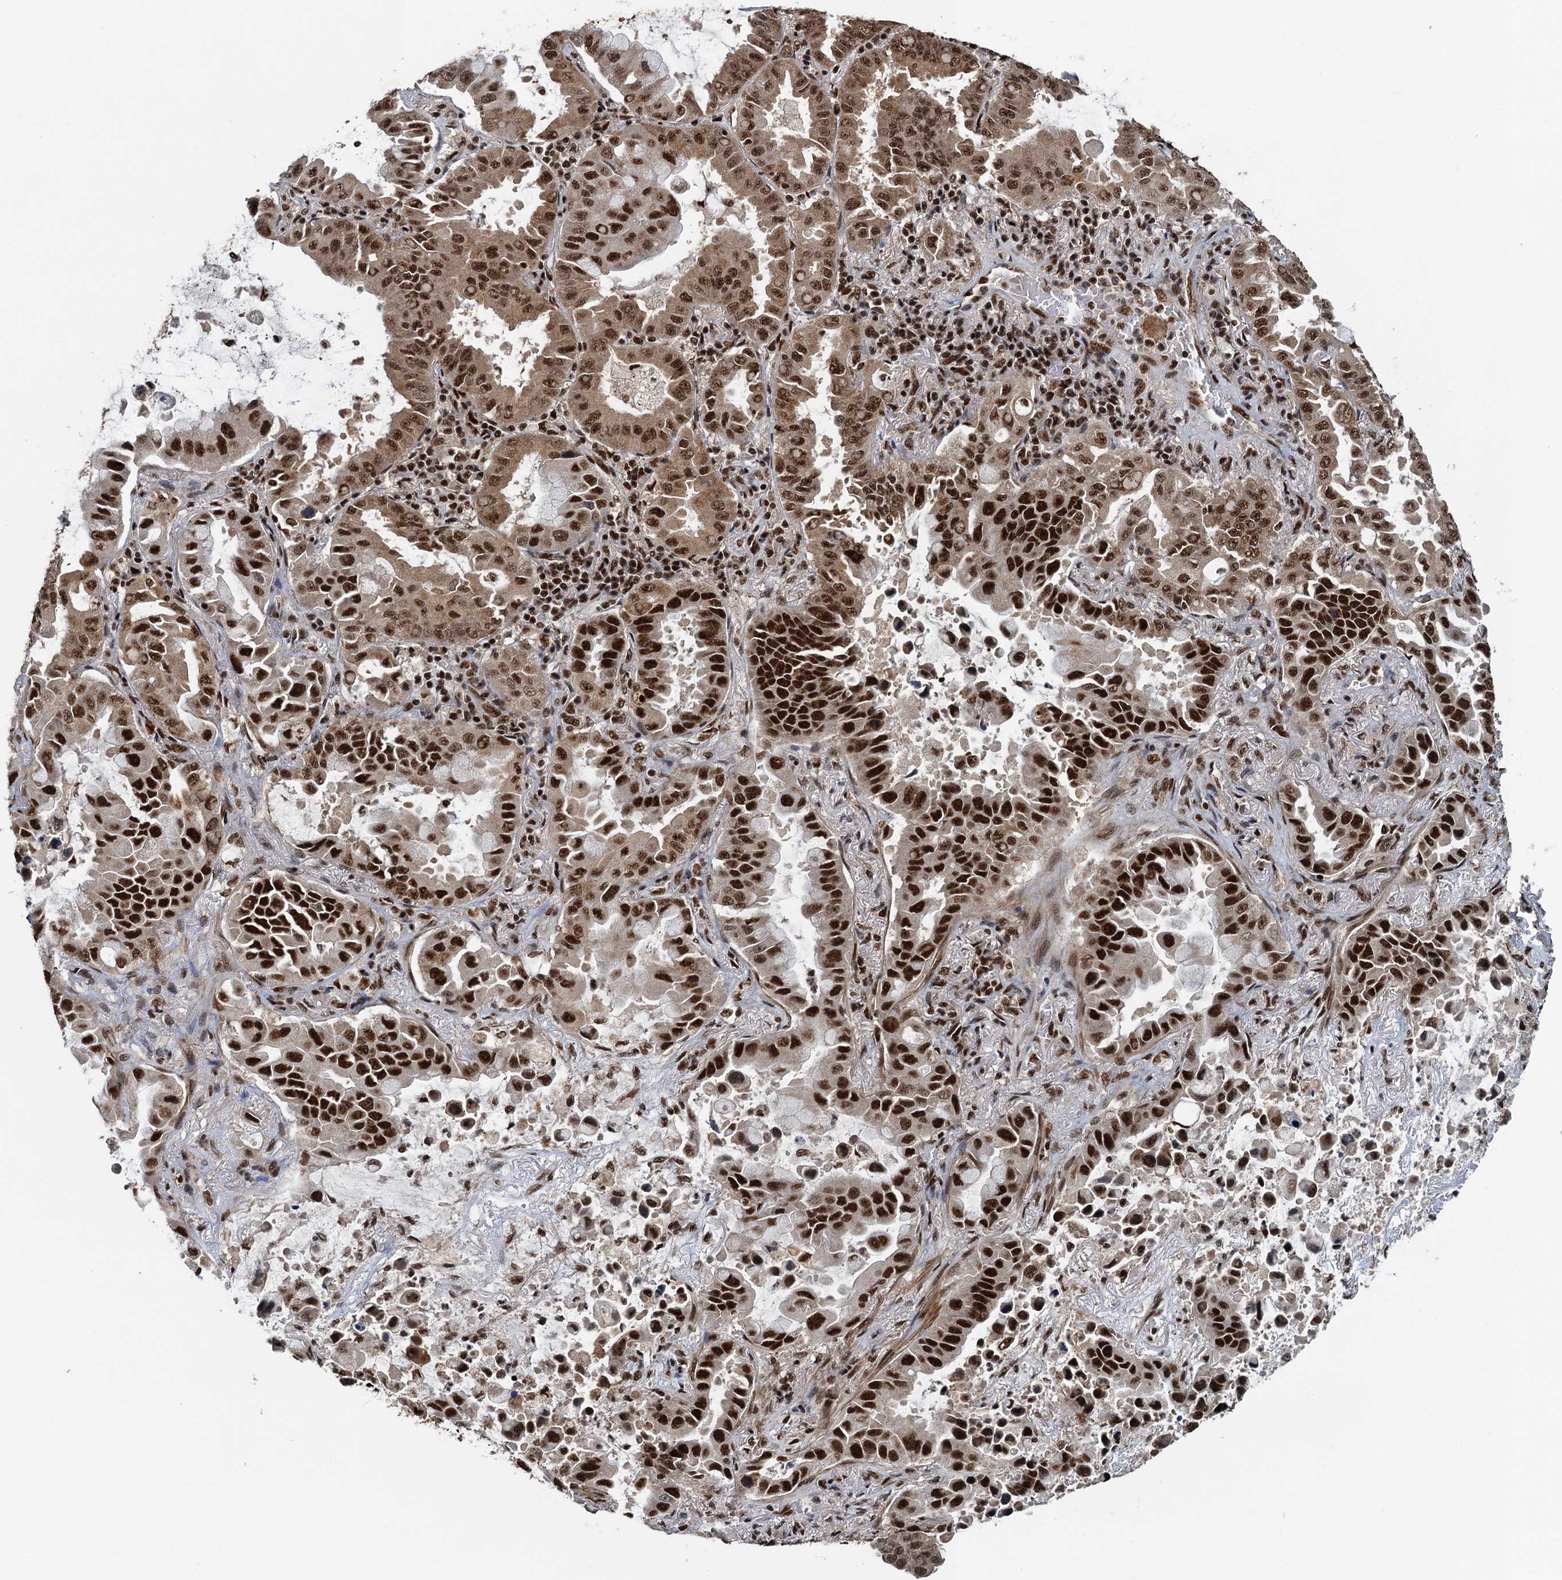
{"staining": {"intensity": "strong", "quantity": ">75%", "location": "nuclear"}, "tissue": "lung cancer", "cell_type": "Tumor cells", "image_type": "cancer", "snomed": [{"axis": "morphology", "description": "Adenocarcinoma, NOS"}, {"axis": "topography", "description": "Lung"}], "caption": "Lung cancer (adenocarcinoma) stained for a protein shows strong nuclear positivity in tumor cells. Nuclei are stained in blue.", "gene": "ZC3H18", "patient": {"sex": "male", "age": 64}}